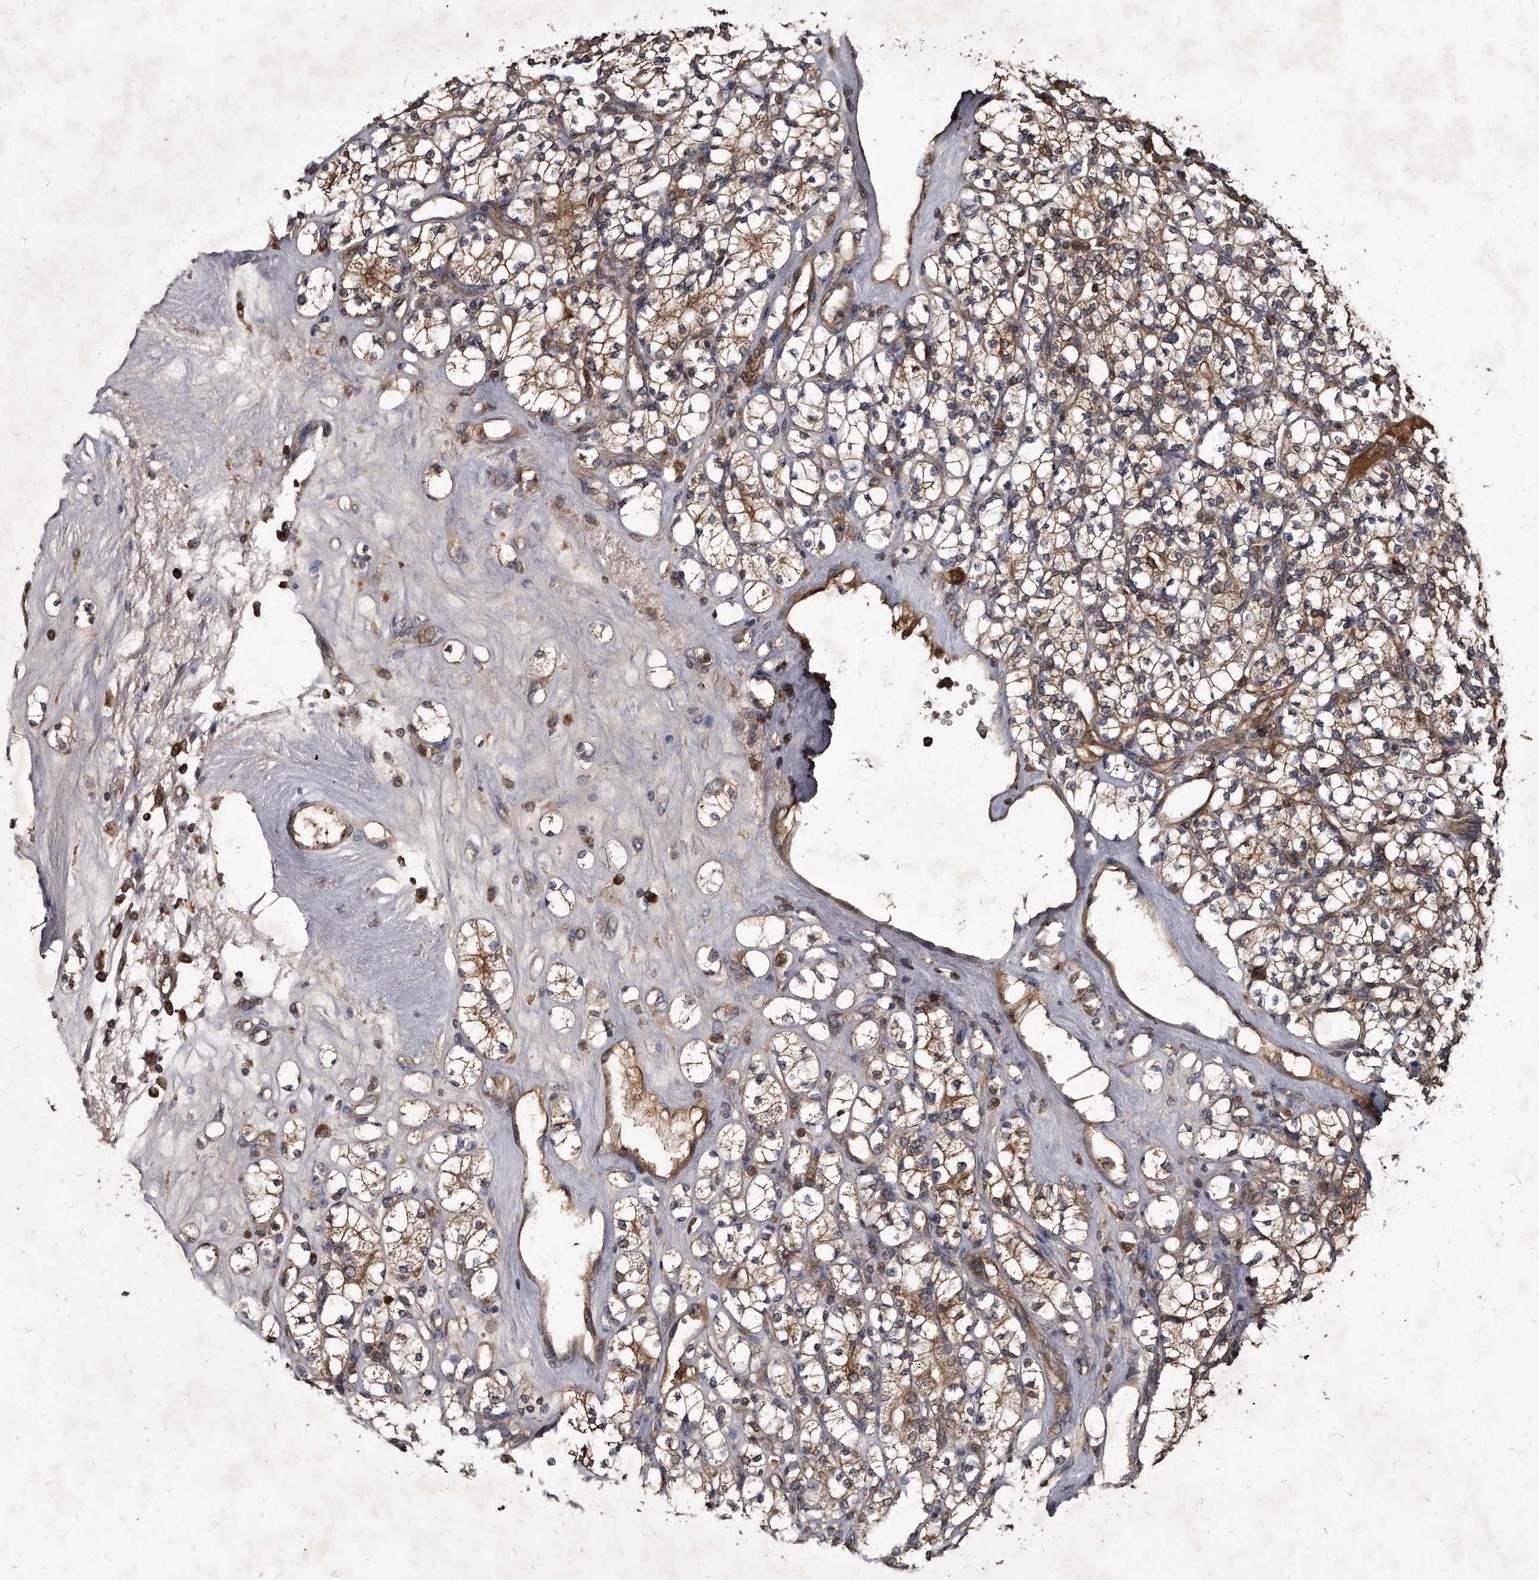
{"staining": {"intensity": "moderate", "quantity": ">75%", "location": "cytoplasmic/membranous"}, "tissue": "renal cancer", "cell_type": "Tumor cells", "image_type": "cancer", "snomed": [{"axis": "morphology", "description": "Adenocarcinoma, NOS"}, {"axis": "topography", "description": "Kidney"}], "caption": "A high-resolution photomicrograph shows IHC staining of renal adenocarcinoma, which displays moderate cytoplasmic/membranous staining in about >75% of tumor cells.", "gene": "FAM136A", "patient": {"sex": "male", "age": 77}}